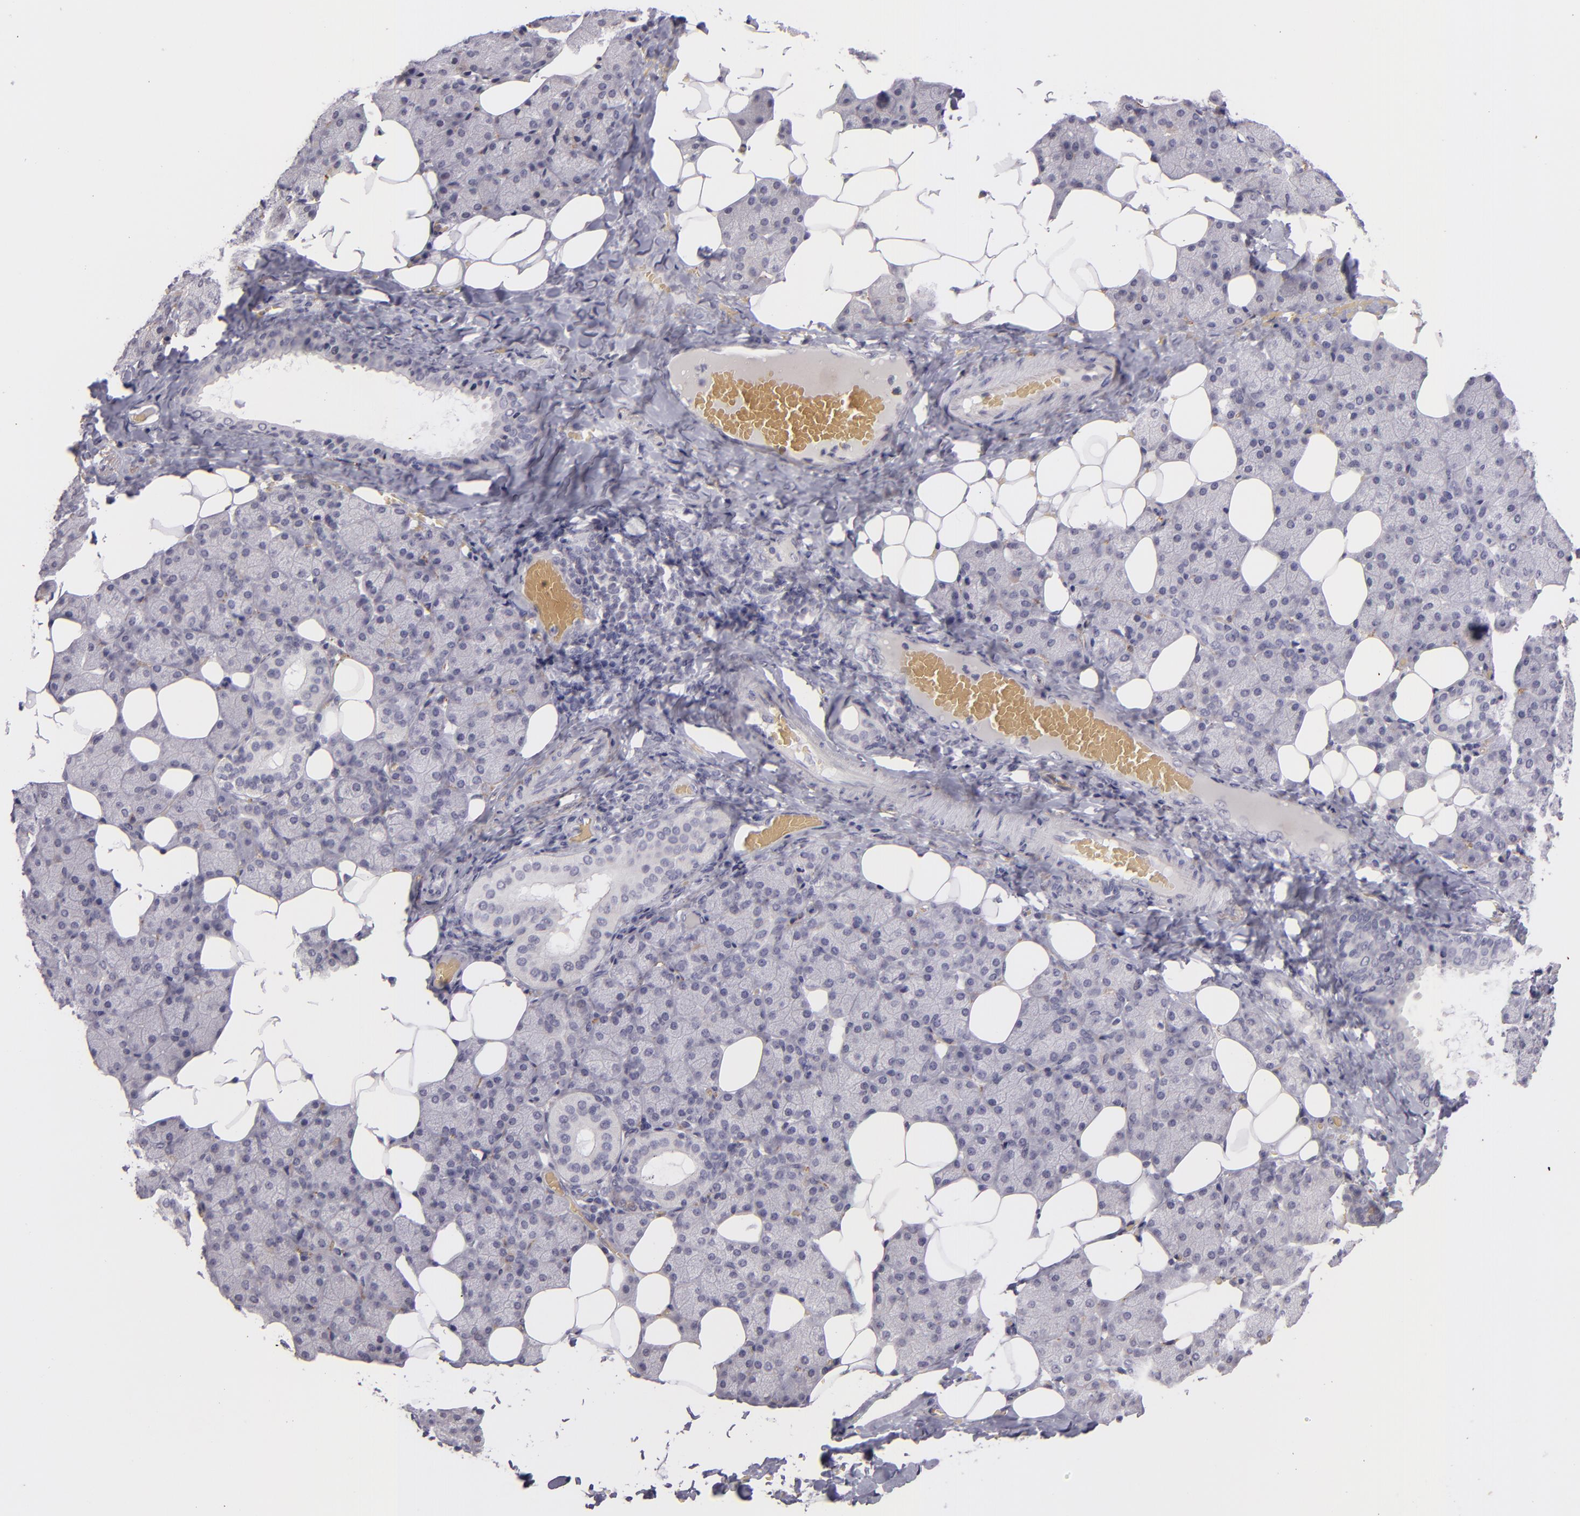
{"staining": {"intensity": "weak", "quantity": "<25%", "location": "cytoplasmic/membranous"}, "tissue": "salivary gland", "cell_type": "Glandular cells", "image_type": "normal", "snomed": [{"axis": "morphology", "description": "Normal tissue, NOS"}, {"axis": "topography", "description": "Lymph node"}, {"axis": "topography", "description": "Salivary gland"}], "caption": "A high-resolution histopathology image shows immunohistochemistry (IHC) staining of normal salivary gland, which exhibits no significant positivity in glandular cells. Nuclei are stained in blue.", "gene": "SNCB", "patient": {"sex": "male", "age": 8}}